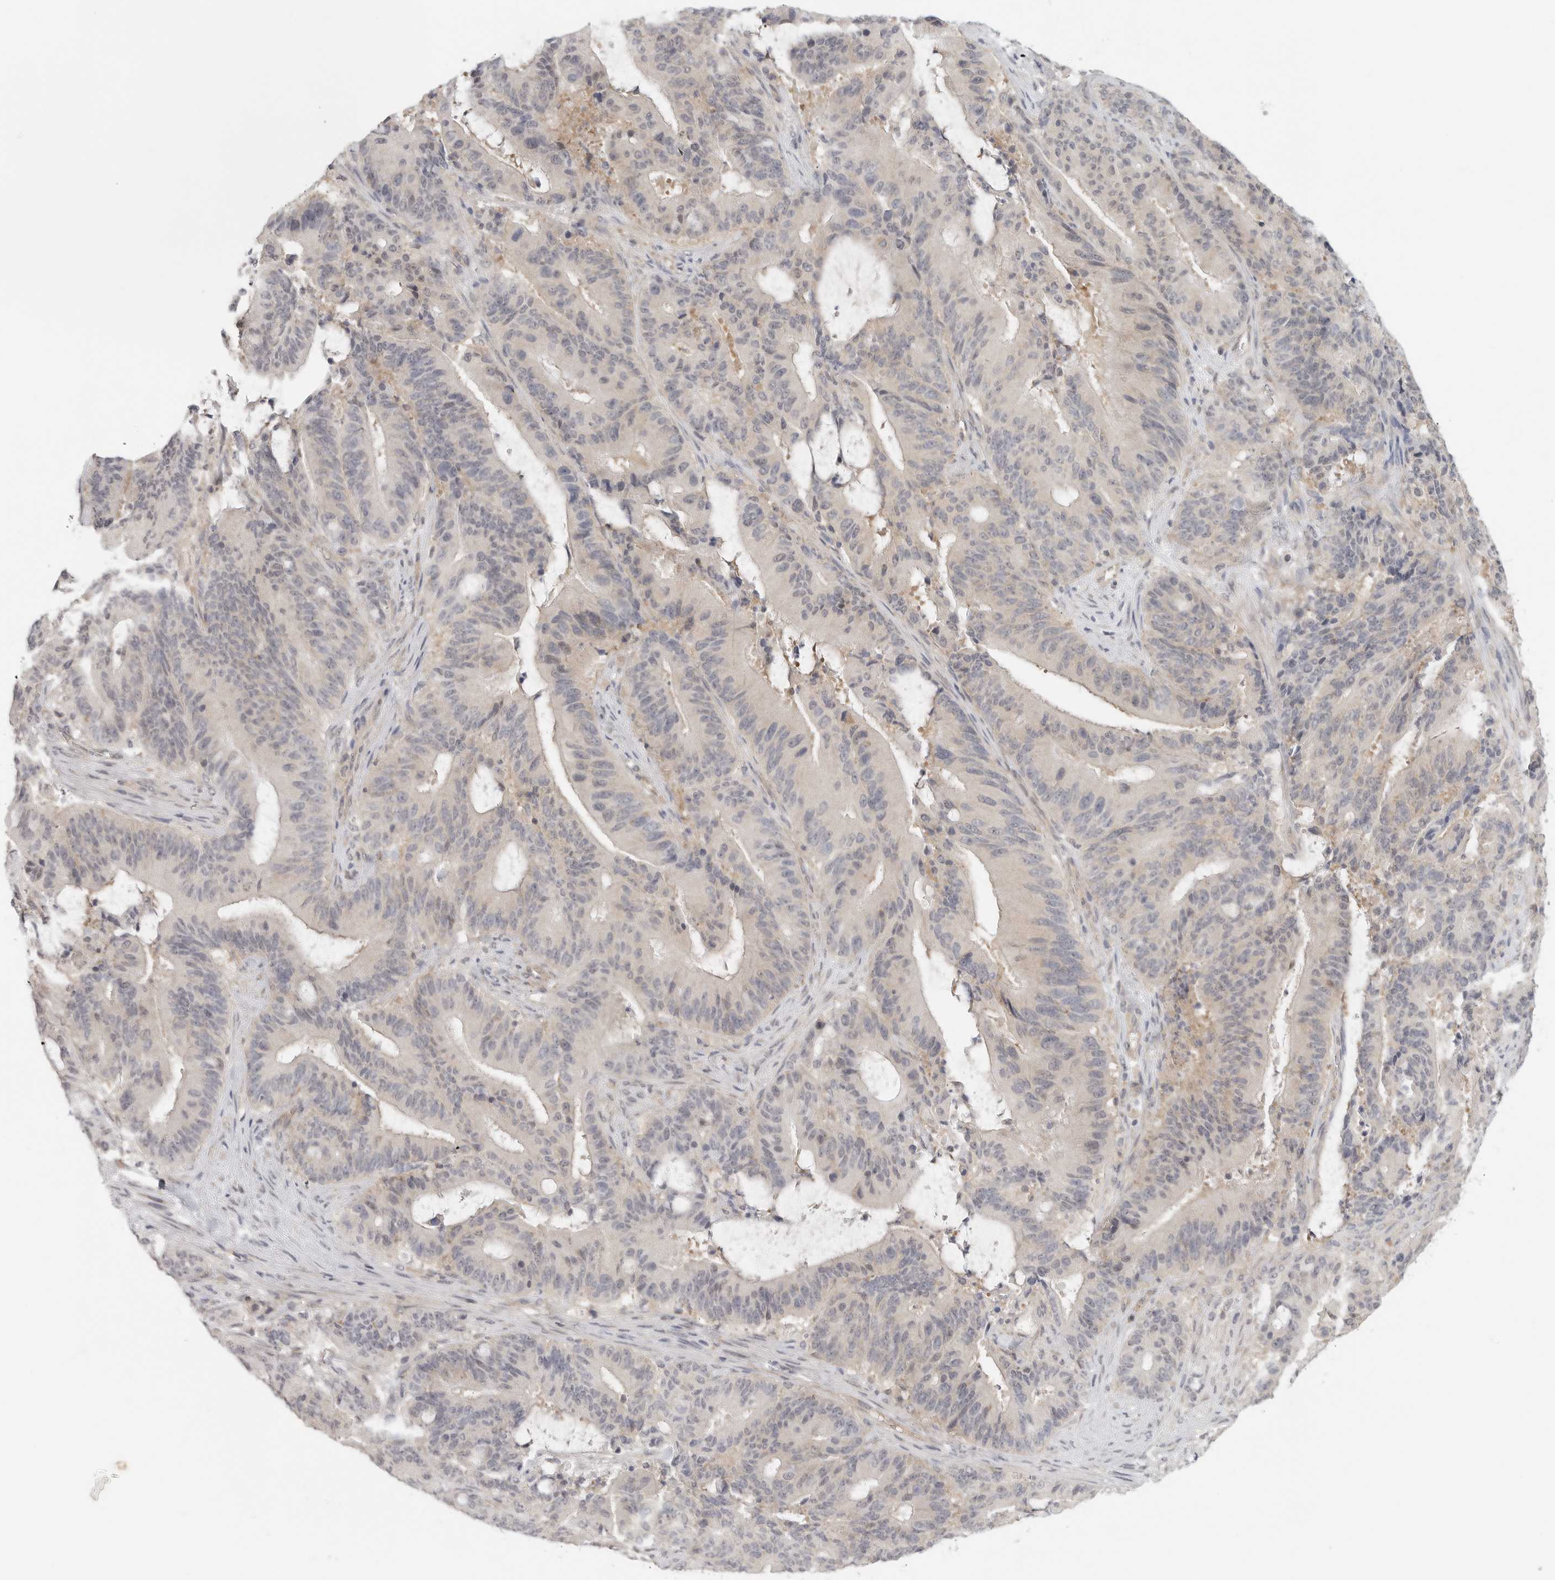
{"staining": {"intensity": "negative", "quantity": "none", "location": "none"}, "tissue": "liver cancer", "cell_type": "Tumor cells", "image_type": "cancer", "snomed": [{"axis": "morphology", "description": "Normal tissue, NOS"}, {"axis": "morphology", "description": "Cholangiocarcinoma"}, {"axis": "topography", "description": "Liver"}, {"axis": "topography", "description": "Peripheral nerve tissue"}], "caption": "Immunohistochemistry image of human liver cancer (cholangiocarcinoma) stained for a protein (brown), which demonstrates no expression in tumor cells.", "gene": "HDAC6", "patient": {"sex": "female", "age": 73}}